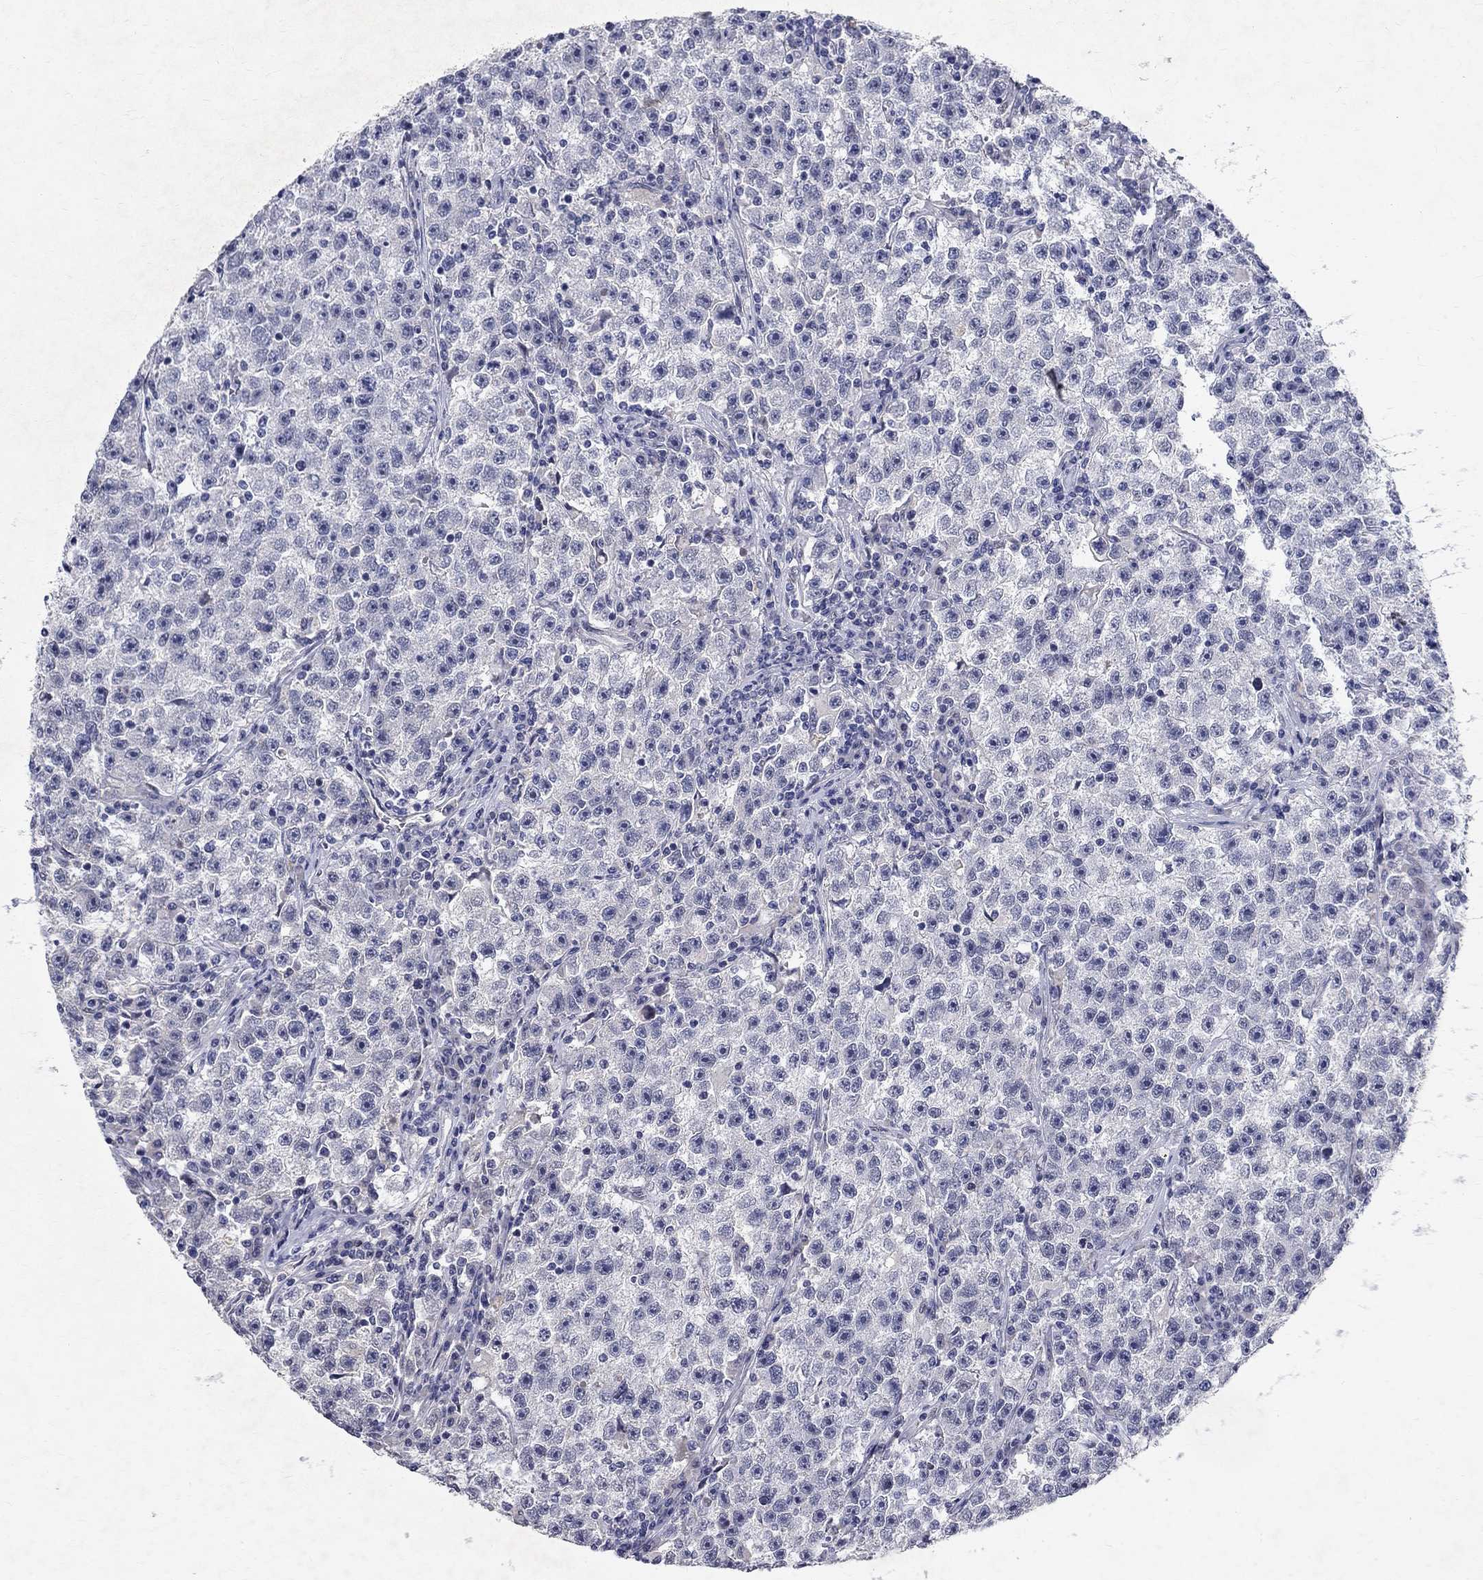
{"staining": {"intensity": "negative", "quantity": "none", "location": "none"}, "tissue": "testis cancer", "cell_type": "Tumor cells", "image_type": "cancer", "snomed": [{"axis": "morphology", "description": "Seminoma, NOS"}, {"axis": "topography", "description": "Testis"}], "caption": "Protein analysis of testis seminoma displays no significant staining in tumor cells. Brightfield microscopy of immunohistochemistry stained with DAB (brown) and hematoxylin (blue), captured at high magnification.", "gene": "RBFOX1", "patient": {"sex": "male", "age": 22}}